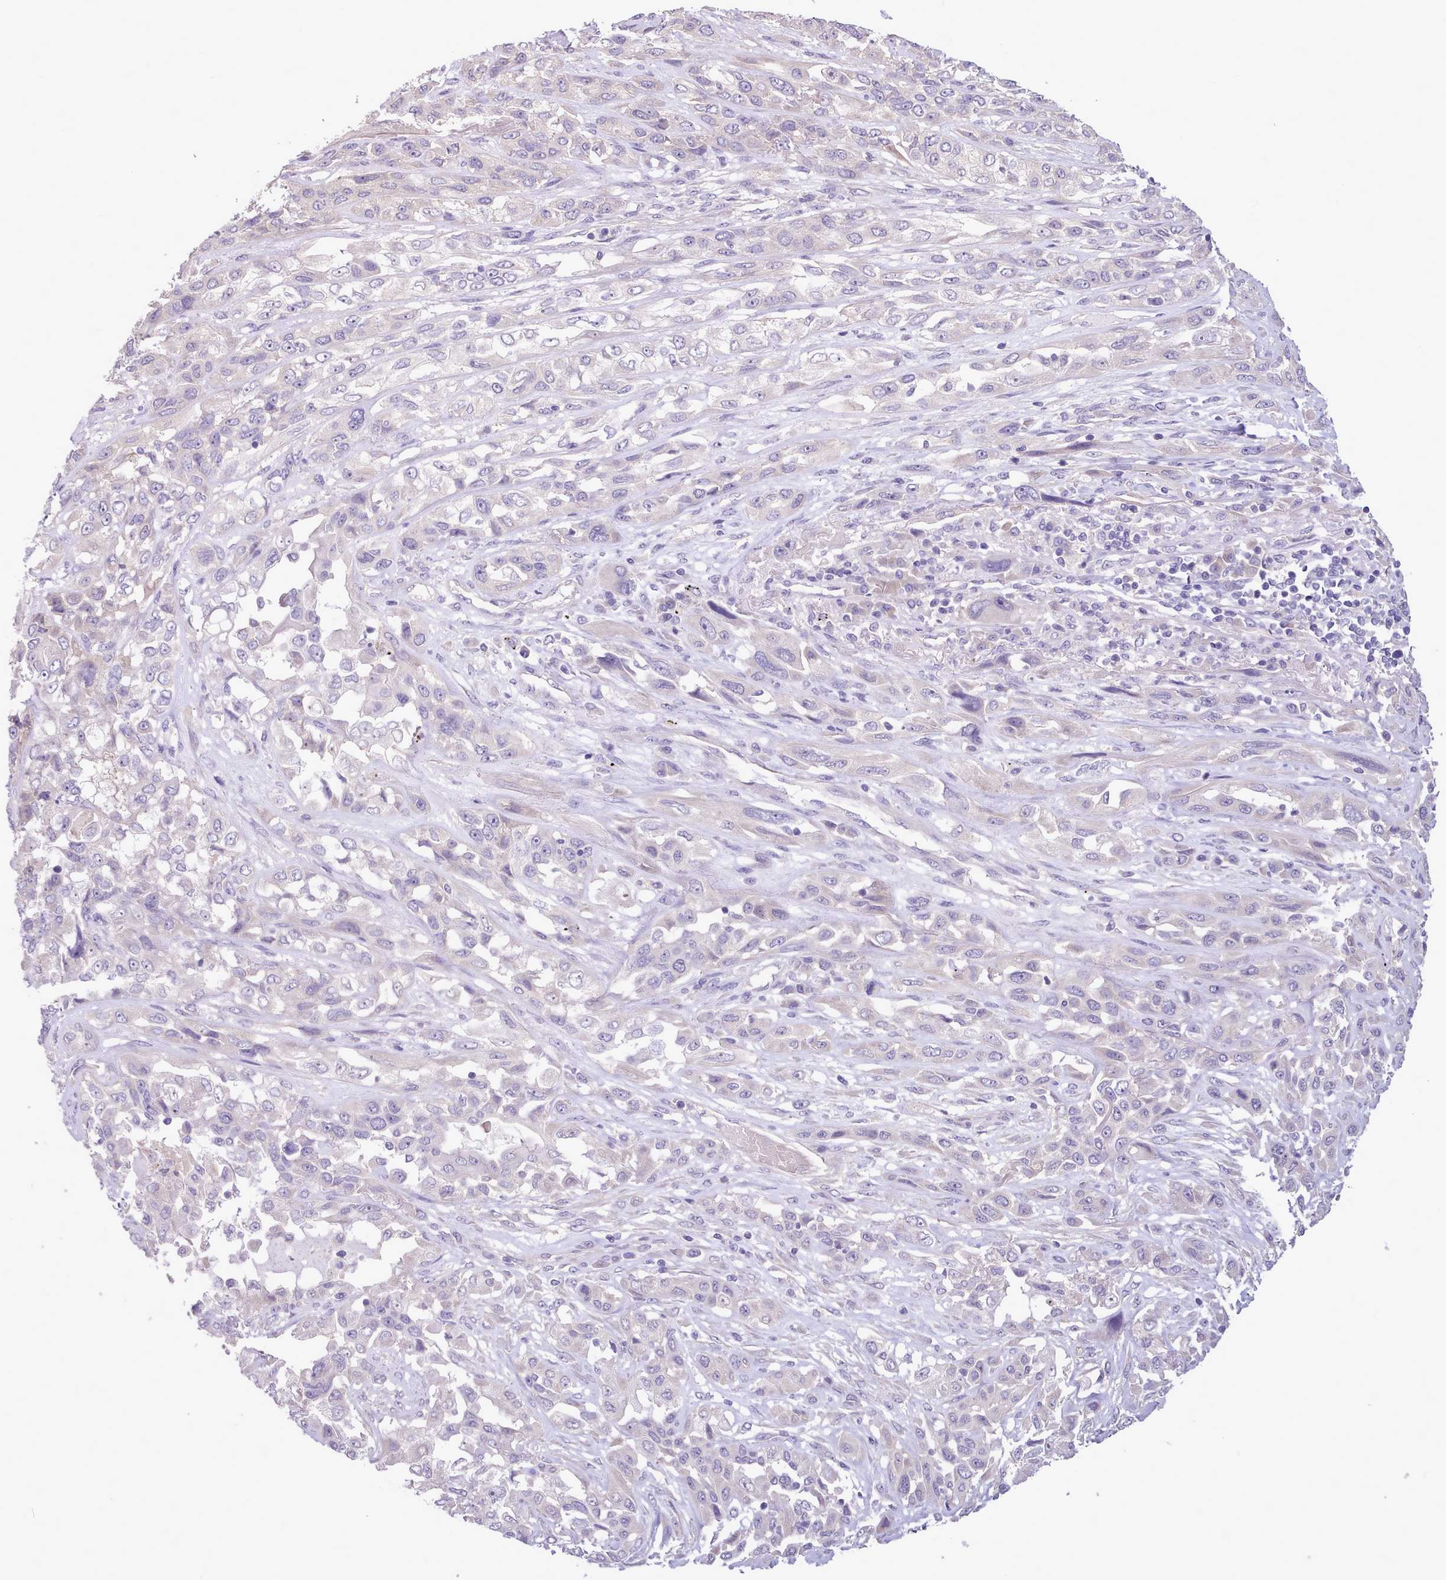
{"staining": {"intensity": "negative", "quantity": "none", "location": "none"}, "tissue": "lung cancer", "cell_type": "Tumor cells", "image_type": "cancer", "snomed": [{"axis": "morphology", "description": "Squamous cell carcinoma, NOS"}, {"axis": "topography", "description": "Lung"}], "caption": "Tumor cells show no significant protein staining in squamous cell carcinoma (lung).", "gene": "ZNF607", "patient": {"sex": "female", "age": 70}}